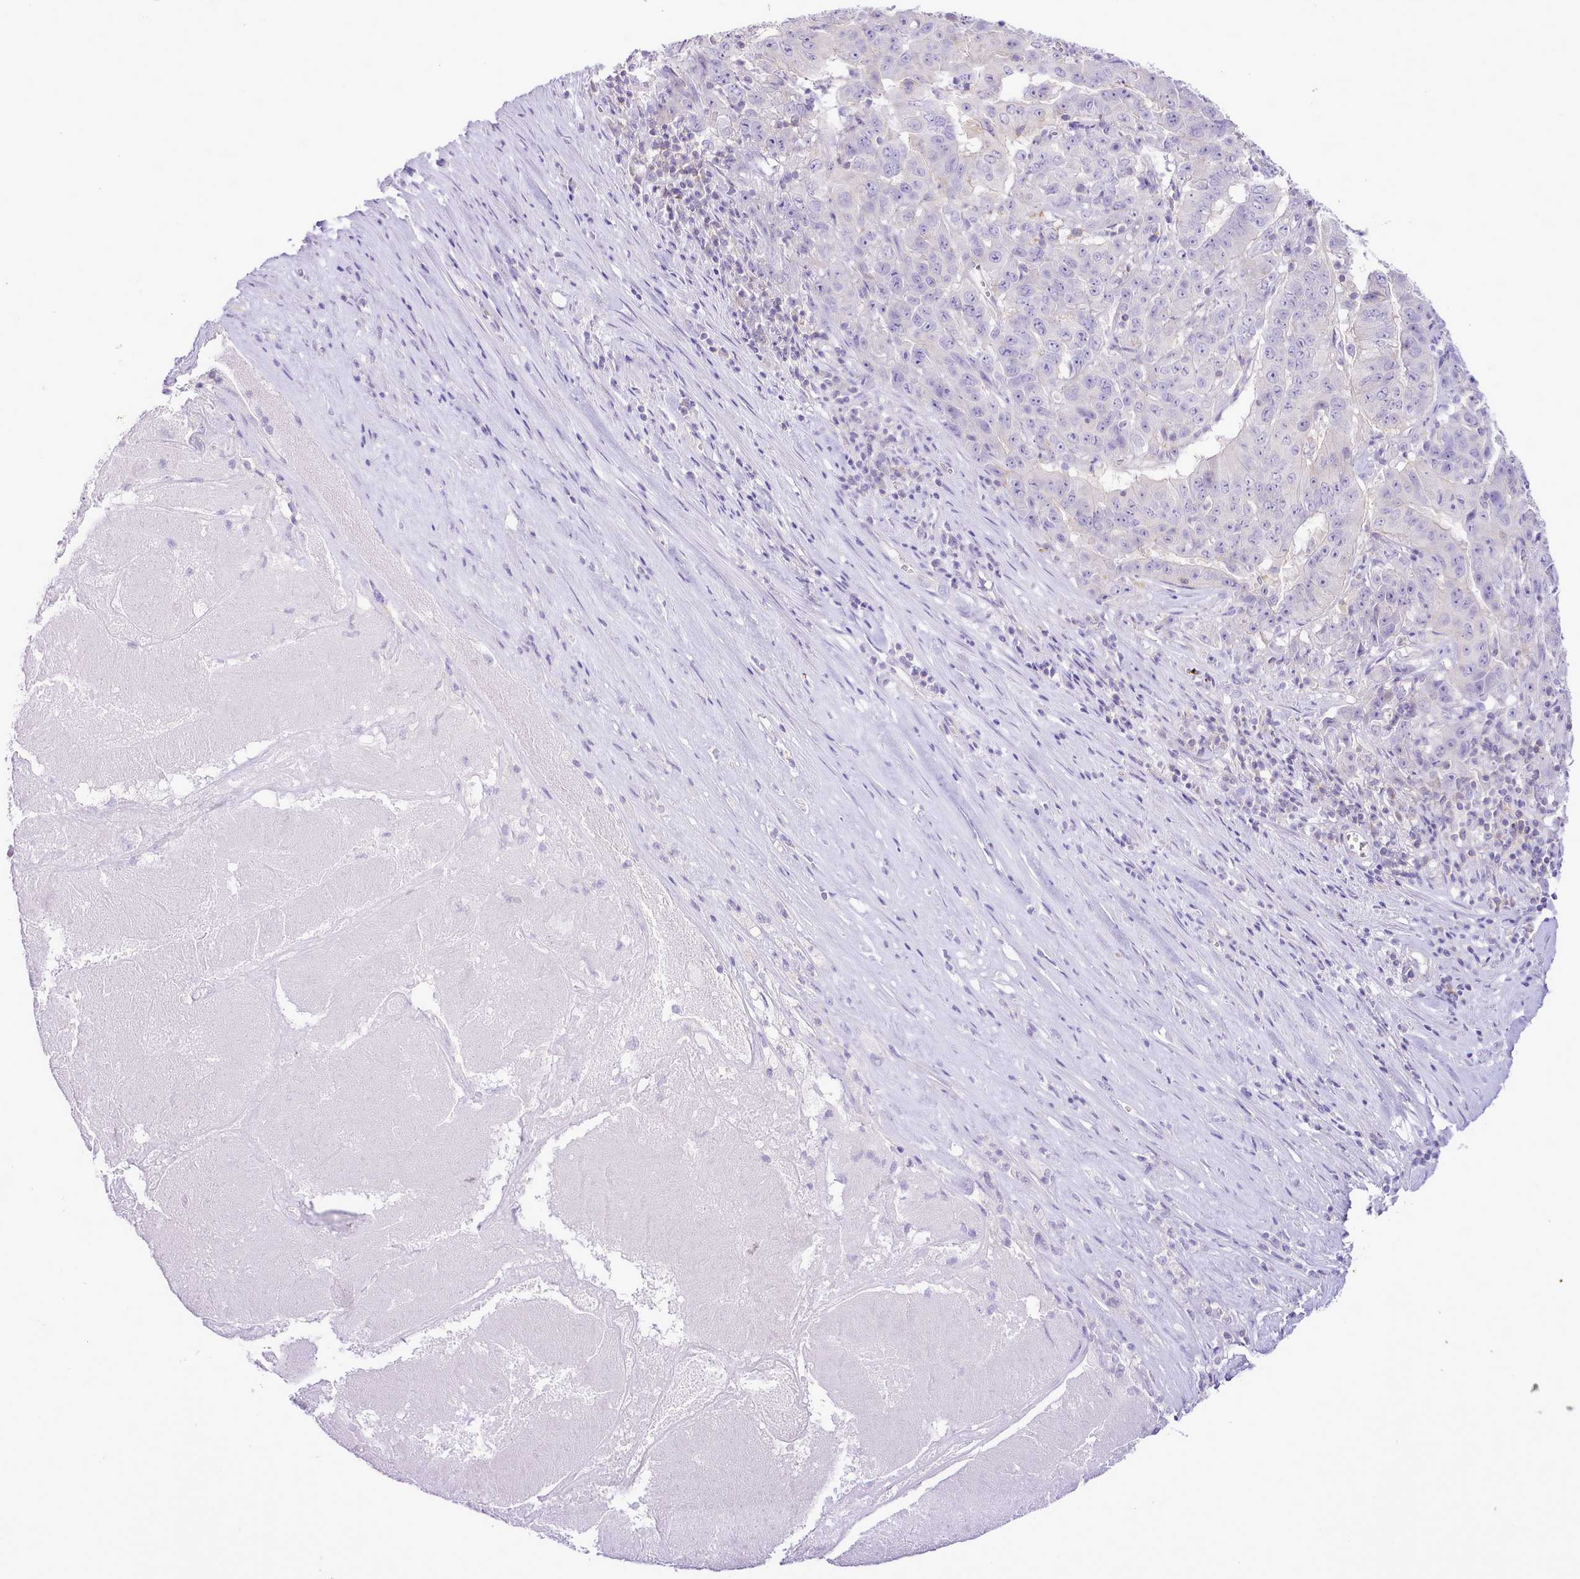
{"staining": {"intensity": "negative", "quantity": "none", "location": "none"}, "tissue": "pancreatic cancer", "cell_type": "Tumor cells", "image_type": "cancer", "snomed": [{"axis": "morphology", "description": "Adenocarcinoma, NOS"}, {"axis": "topography", "description": "Pancreas"}], "caption": "IHC micrograph of neoplastic tissue: pancreatic cancer stained with DAB (3,3'-diaminobenzidine) displays no significant protein positivity in tumor cells.", "gene": "MDFI", "patient": {"sex": "male", "age": 63}}